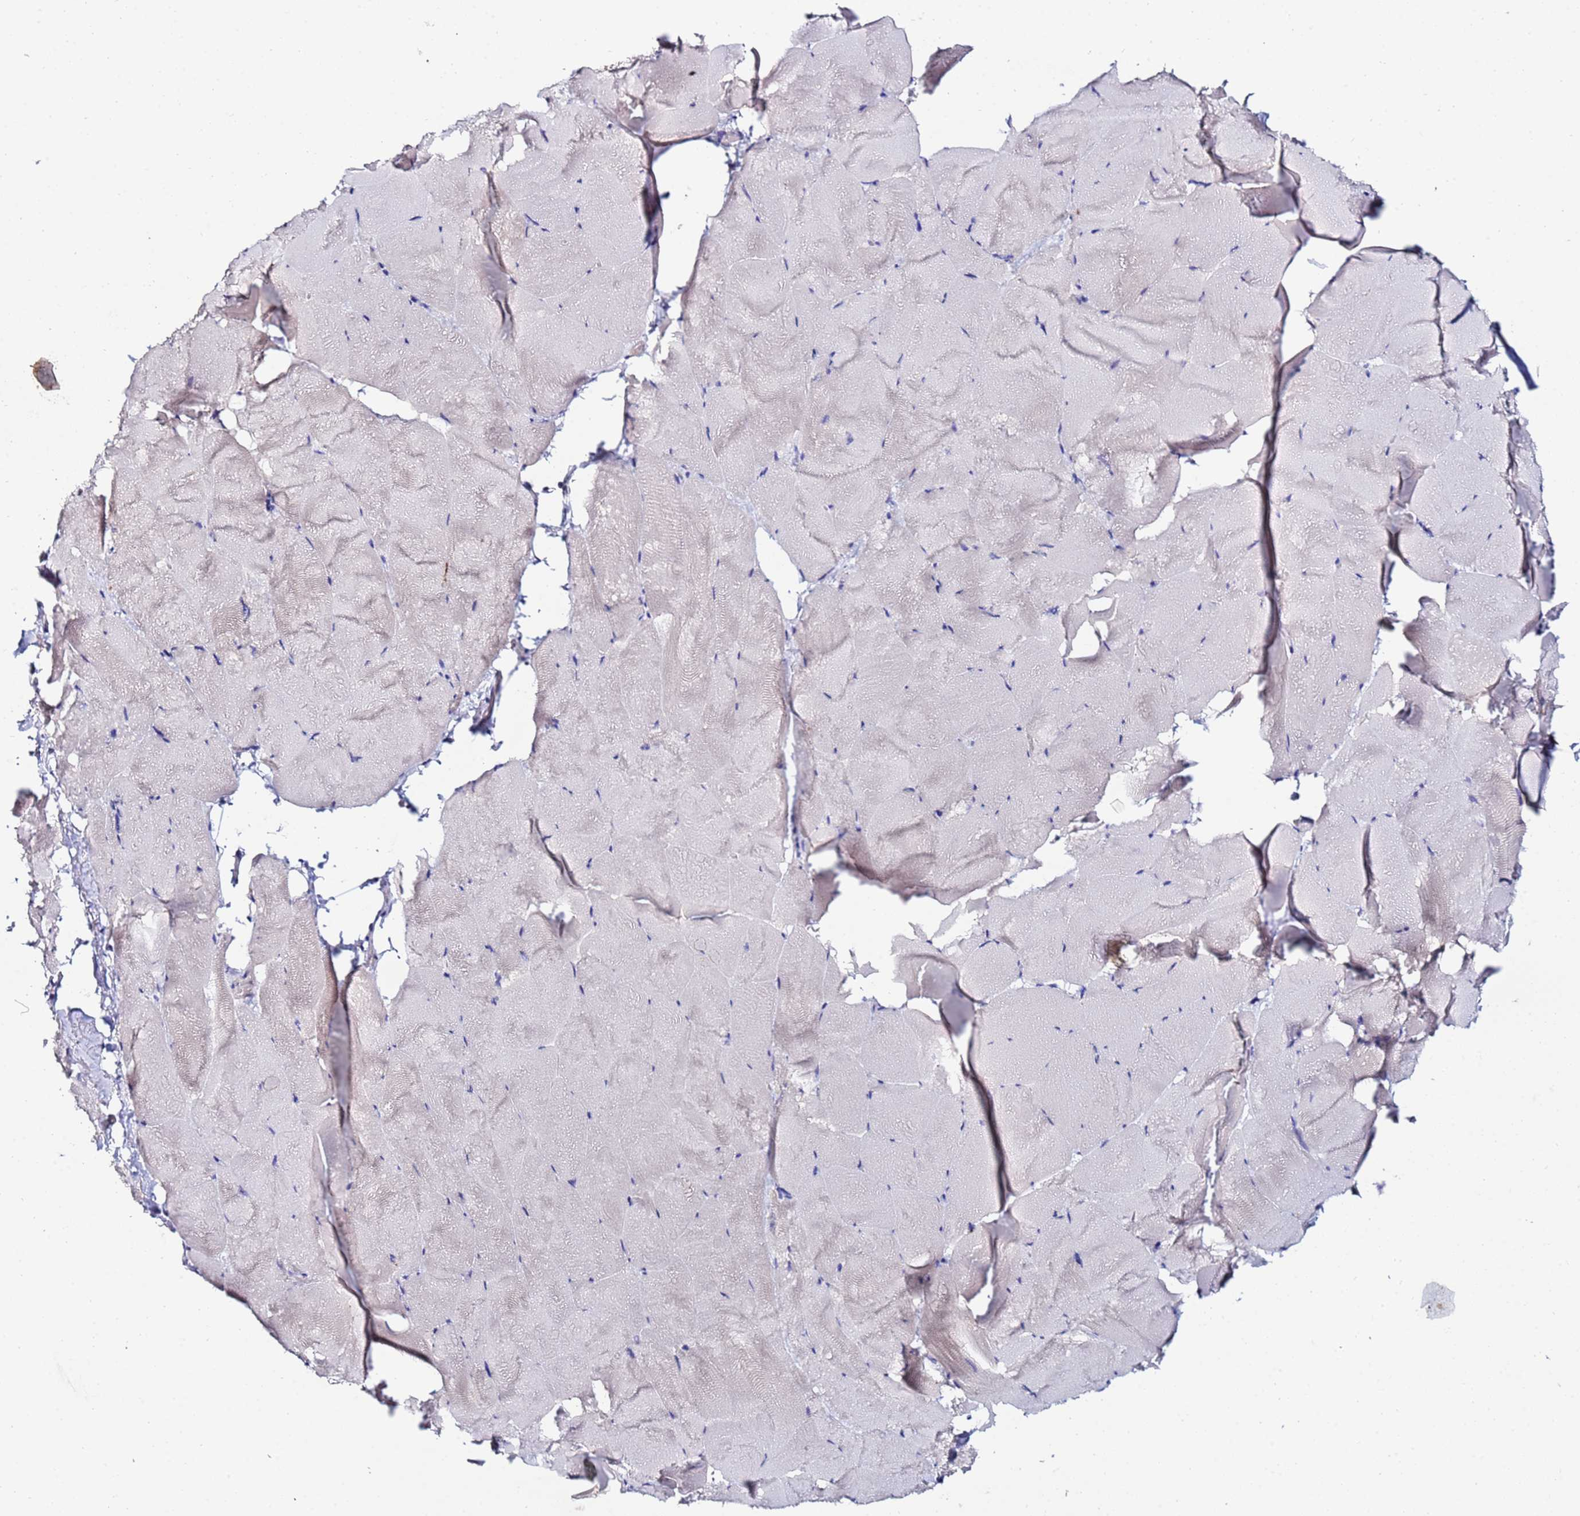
{"staining": {"intensity": "negative", "quantity": "none", "location": "none"}, "tissue": "skeletal muscle", "cell_type": "Myocytes", "image_type": "normal", "snomed": [{"axis": "morphology", "description": "Normal tissue, NOS"}, {"axis": "topography", "description": "Skeletal muscle"}], "caption": "A high-resolution histopathology image shows immunohistochemistry (IHC) staining of benign skeletal muscle, which demonstrates no significant expression in myocytes. (DAB (3,3'-diaminobenzidine) immunohistochemistry, high magnification).", "gene": "TUBAL3", "patient": {"sex": "female", "age": 64}}